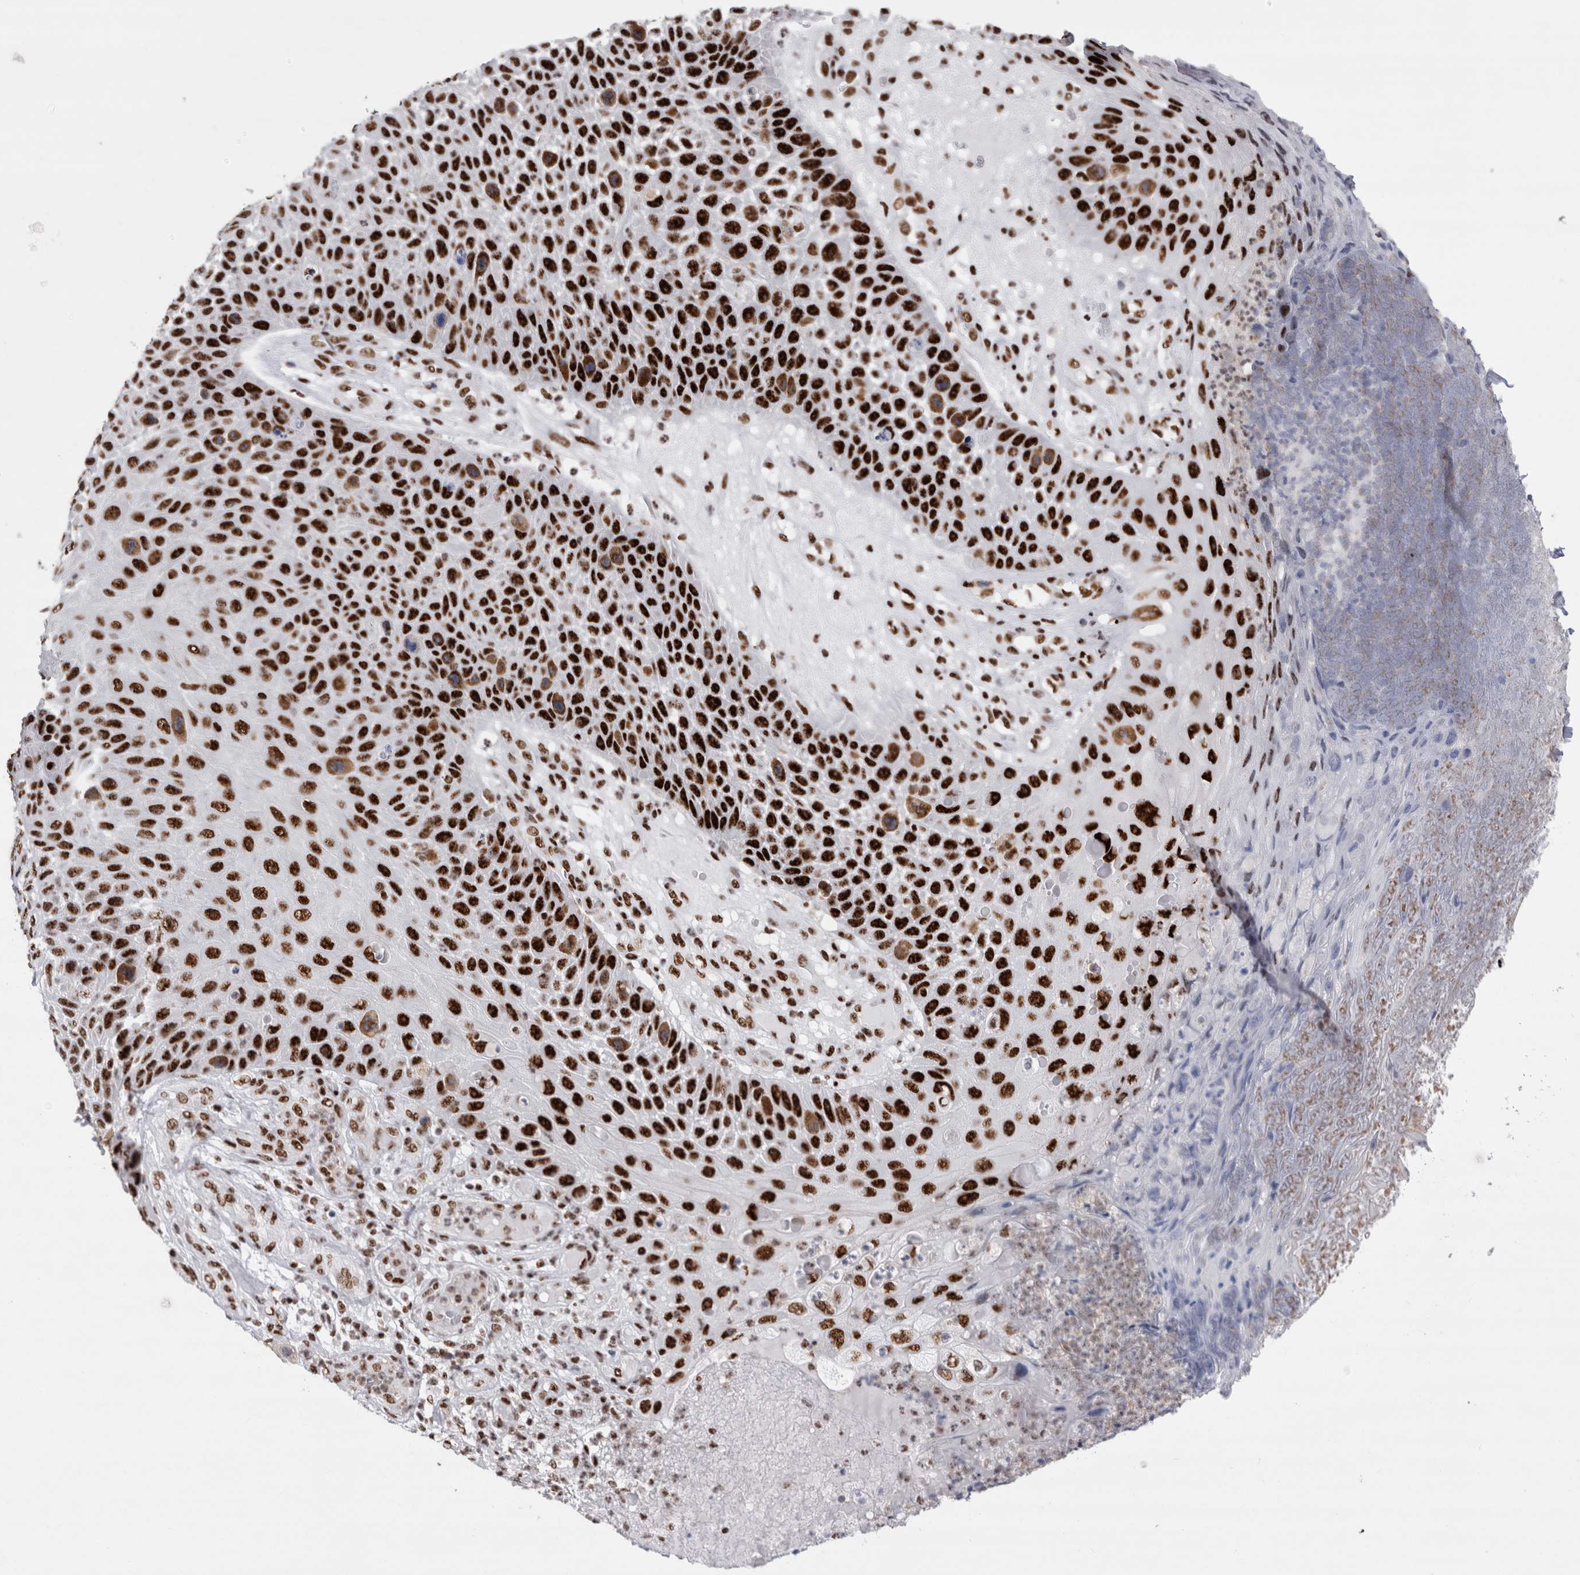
{"staining": {"intensity": "strong", "quantity": ">75%", "location": "nuclear"}, "tissue": "skin cancer", "cell_type": "Tumor cells", "image_type": "cancer", "snomed": [{"axis": "morphology", "description": "Squamous cell carcinoma, NOS"}, {"axis": "topography", "description": "Skin"}], "caption": "A histopathology image of skin cancer stained for a protein shows strong nuclear brown staining in tumor cells. (Brightfield microscopy of DAB IHC at high magnification).", "gene": "RBM6", "patient": {"sex": "female", "age": 88}}